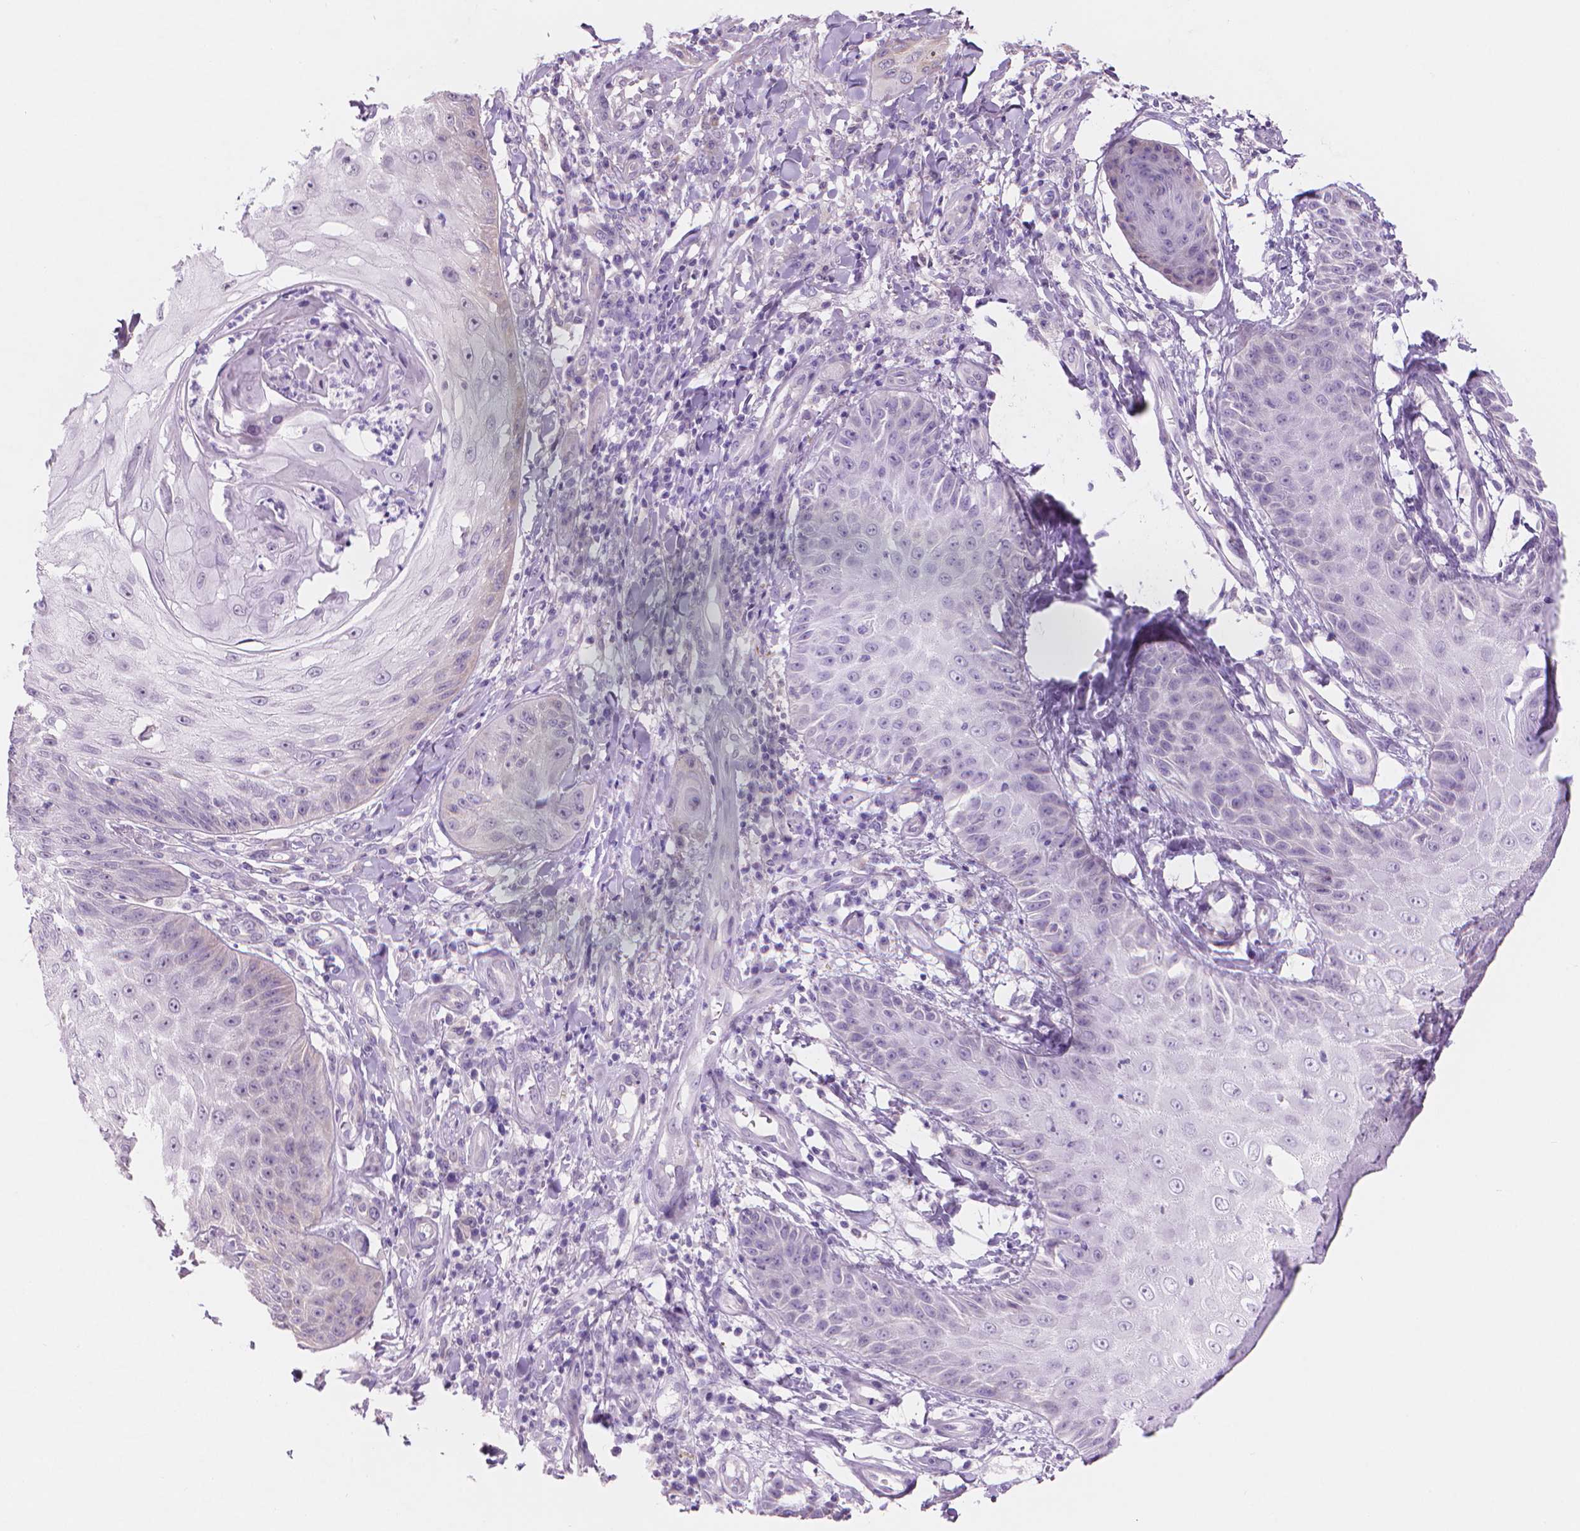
{"staining": {"intensity": "negative", "quantity": "none", "location": "none"}, "tissue": "skin cancer", "cell_type": "Tumor cells", "image_type": "cancer", "snomed": [{"axis": "morphology", "description": "Squamous cell carcinoma, NOS"}, {"axis": "topography", "description": "Skin"}], "caption": "This is a photomicrograph of IHC staining of skin cancer, which shows no staining in tumor cells.", "gene": "ENSG00000187186", "patient": {"sex": "male", "age": 70}}